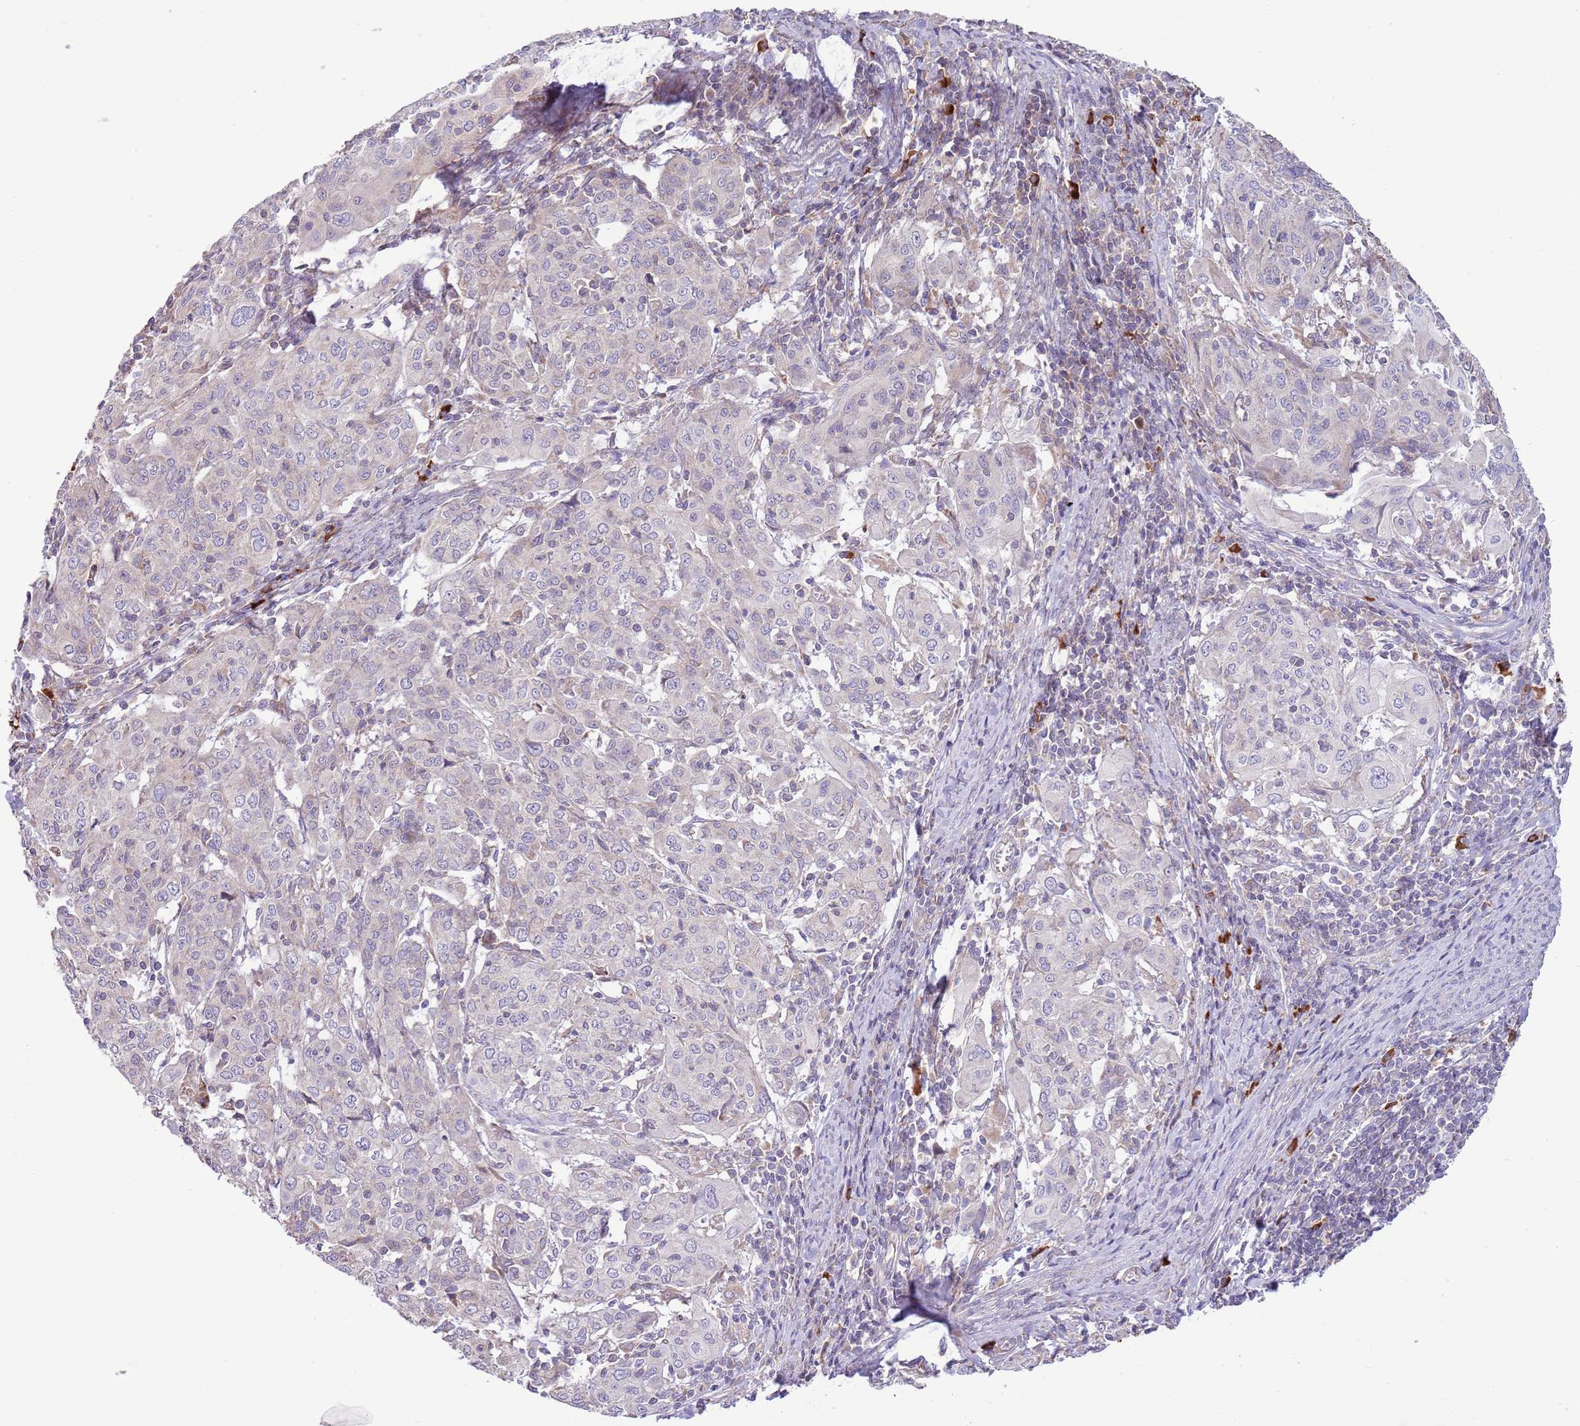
{"staining": {"intensity": "negative", "quantity": "none", "location": "none"}, "tissue": "cervical cancer", "cell_type": "Tumor cells", "image_type": "cancer", "snomed": [{"axis": "morphology", "description": "Squamous cell carcinoma, NOS"}, {"axis": "topography", "description": "Cervix"}], "caption": "Immunohistochemical staining of human cervical cancer exhibits no significant expression in tumor cells.", "gene": "DAND5", "patient": {"sex": "female", "age": 67}}